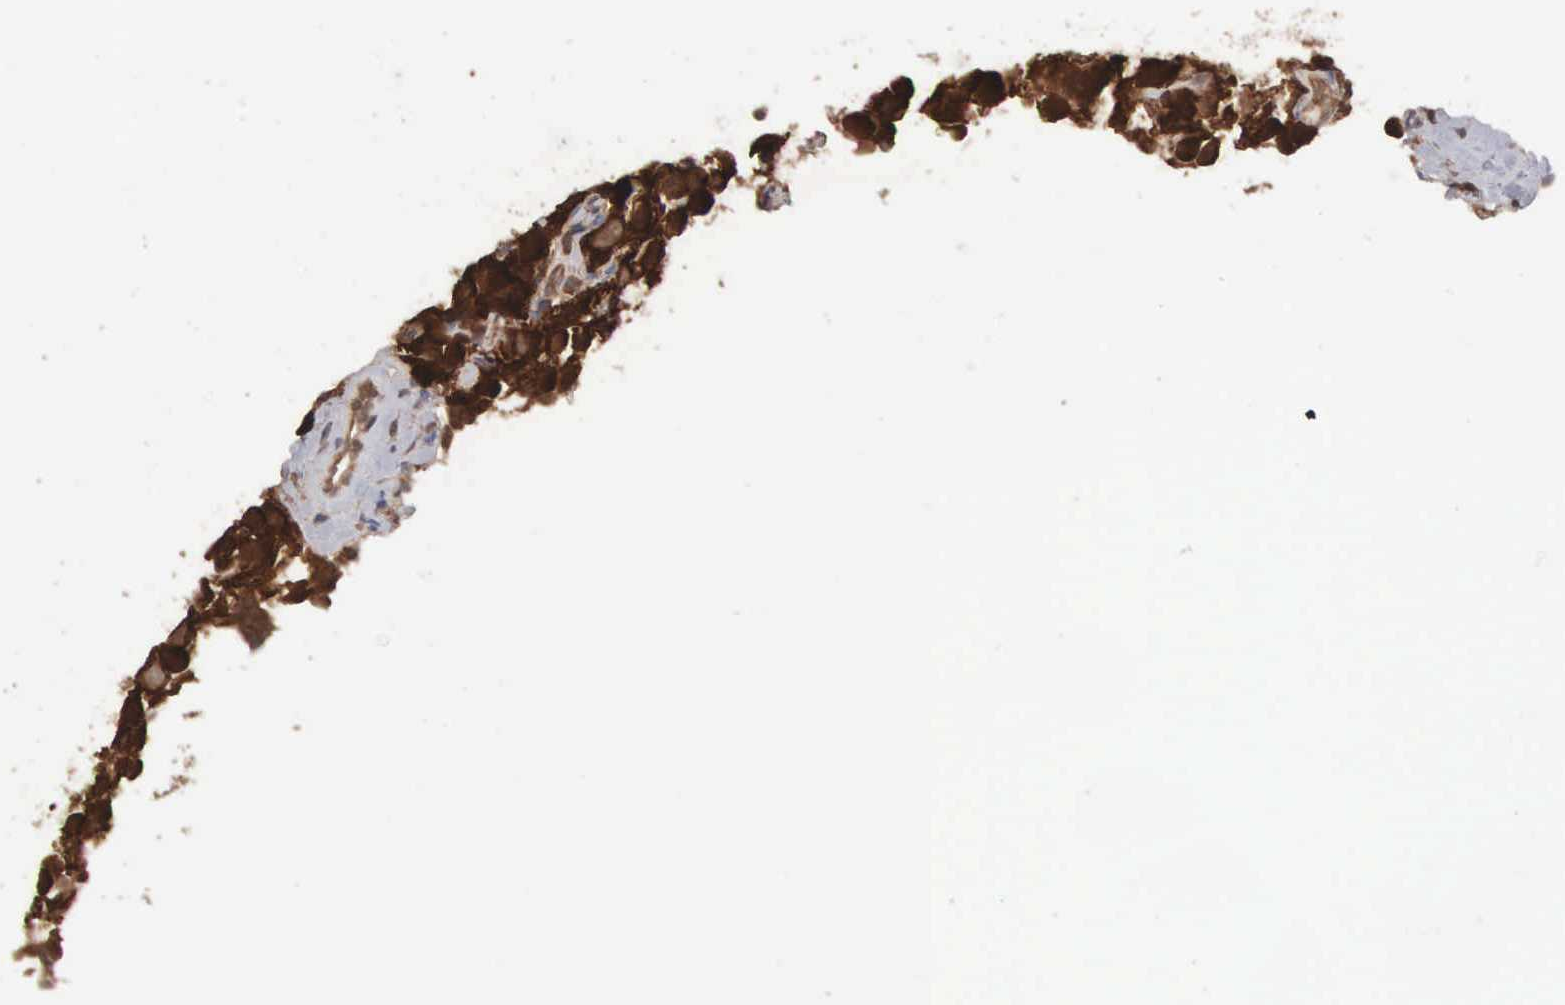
{"staining": {"intensity": "strong", "quantity": ">75%", "location": "cytoplasmic/membranous"}, "tissue": "testis cancer", "cell_type": "Tumor cells", "image_type": "cancer", "snomed": [{"axis": "morphology", "description": "Seminoma, NOS"}, {"axis": "topography", "description": "Testis"}], "caption": "Strong cytoplasmic/membranous protein expression is identified in about >75% of tumor cells in seminoma (testis).", "gene": "MTHFD1", "patient": {"sex": "male", "age": 39}}